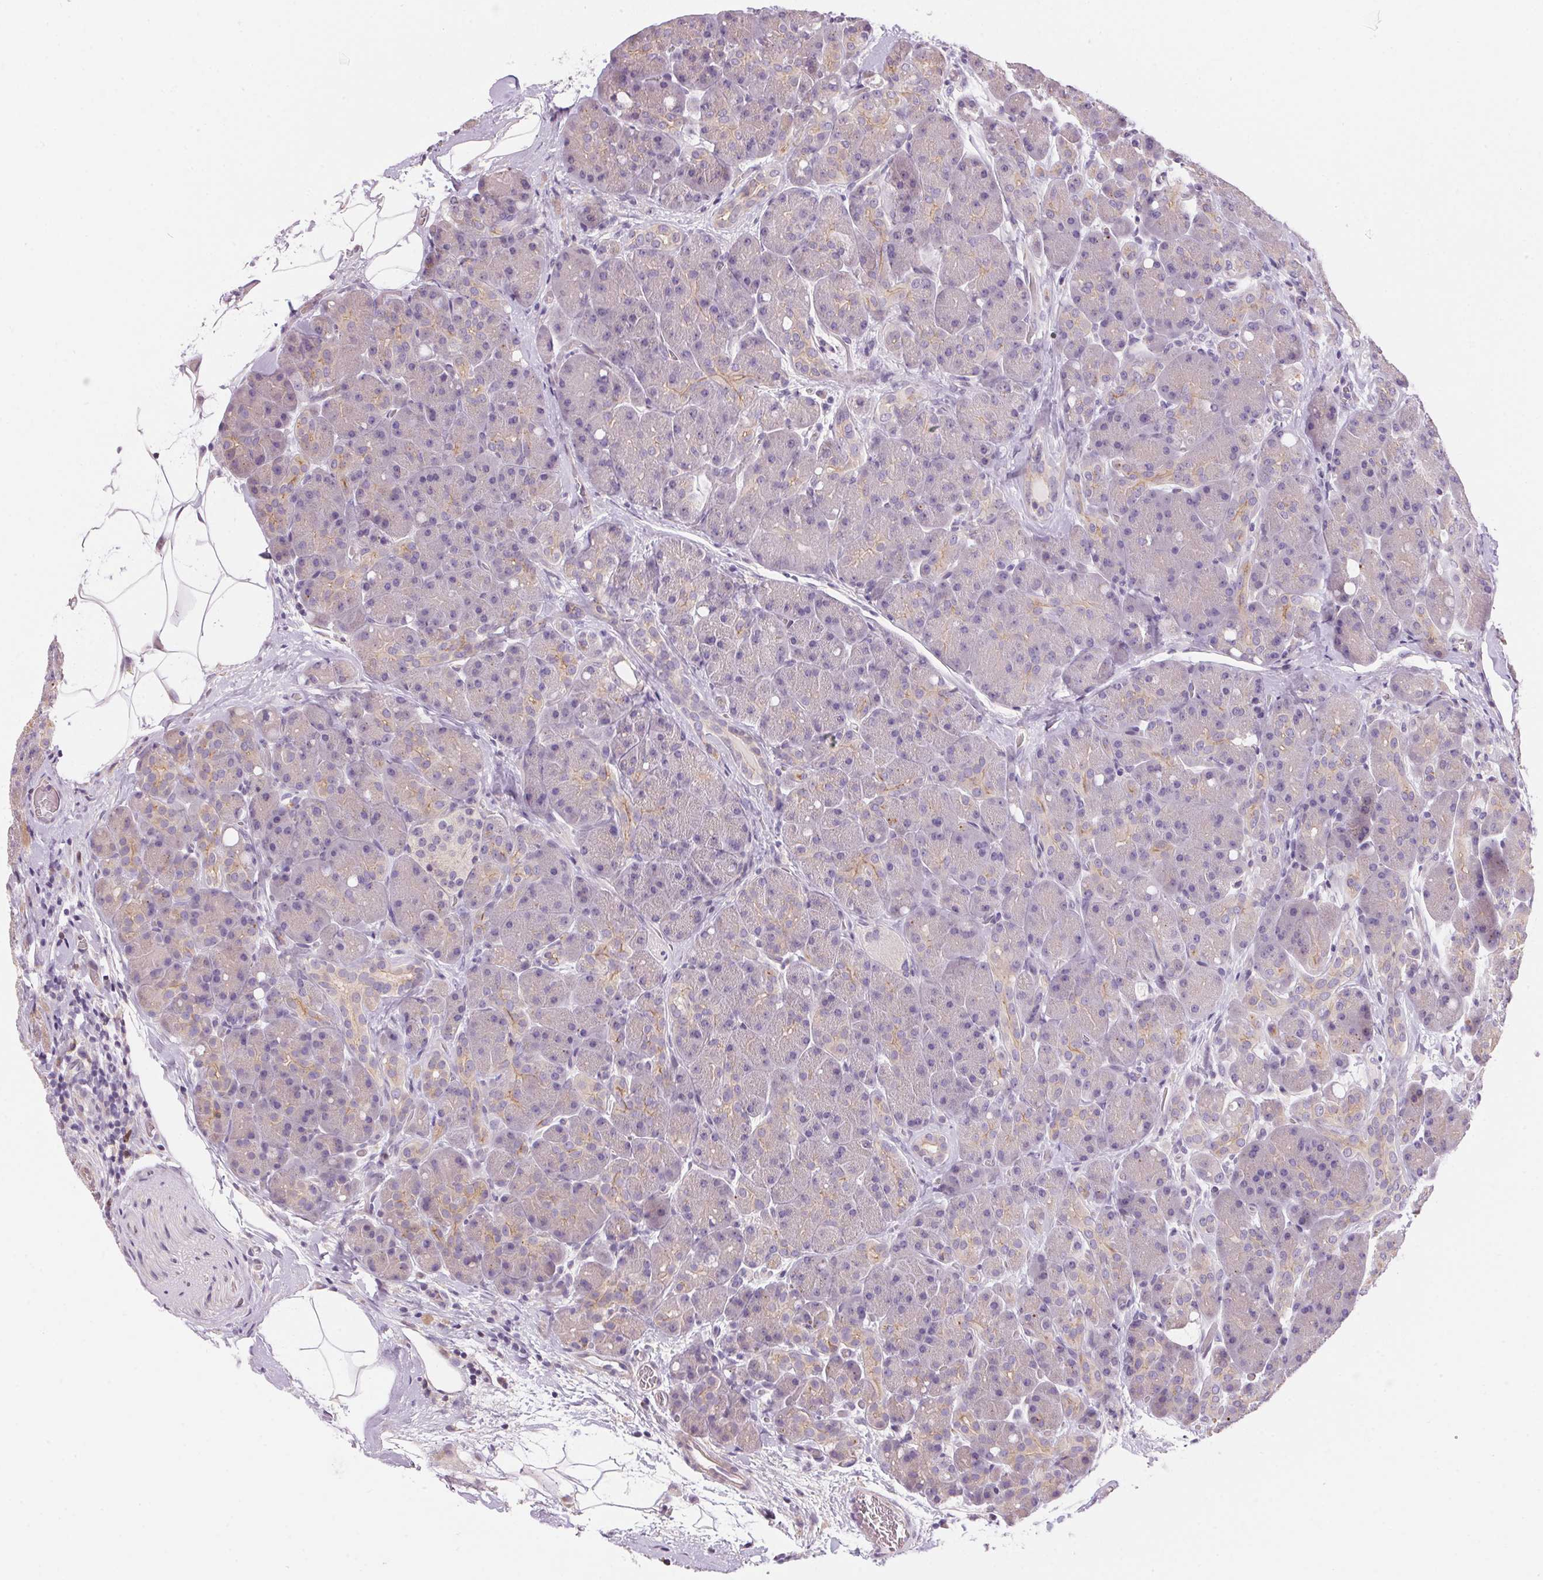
{"staining": {"intensity": "weak", "quantity": "<25%", "location": "cytoplasmic/membranous"}, "tissue": "pancreas", "cell_type": "Exocrine glandular cells", "image_type": "normal", "snomed": [{"axis": "morphology", "description": "Normal tissue, NOS"}, {"axis": "topography", "description": "Pancreas"}], "caption": "Immunohistochemistry (IHC) micrograph of unremarkable pancreas stained for a protein (brown), which shows no expression in exocrine glandular cells. (Stains: DAB immunohistochemistry (IHC) with hematoxylin counter stain, Microscopy: brightfield microscopy at high magnification).", "gene": "UNC13B", "patient": {"sex": "male", "age": 55}}